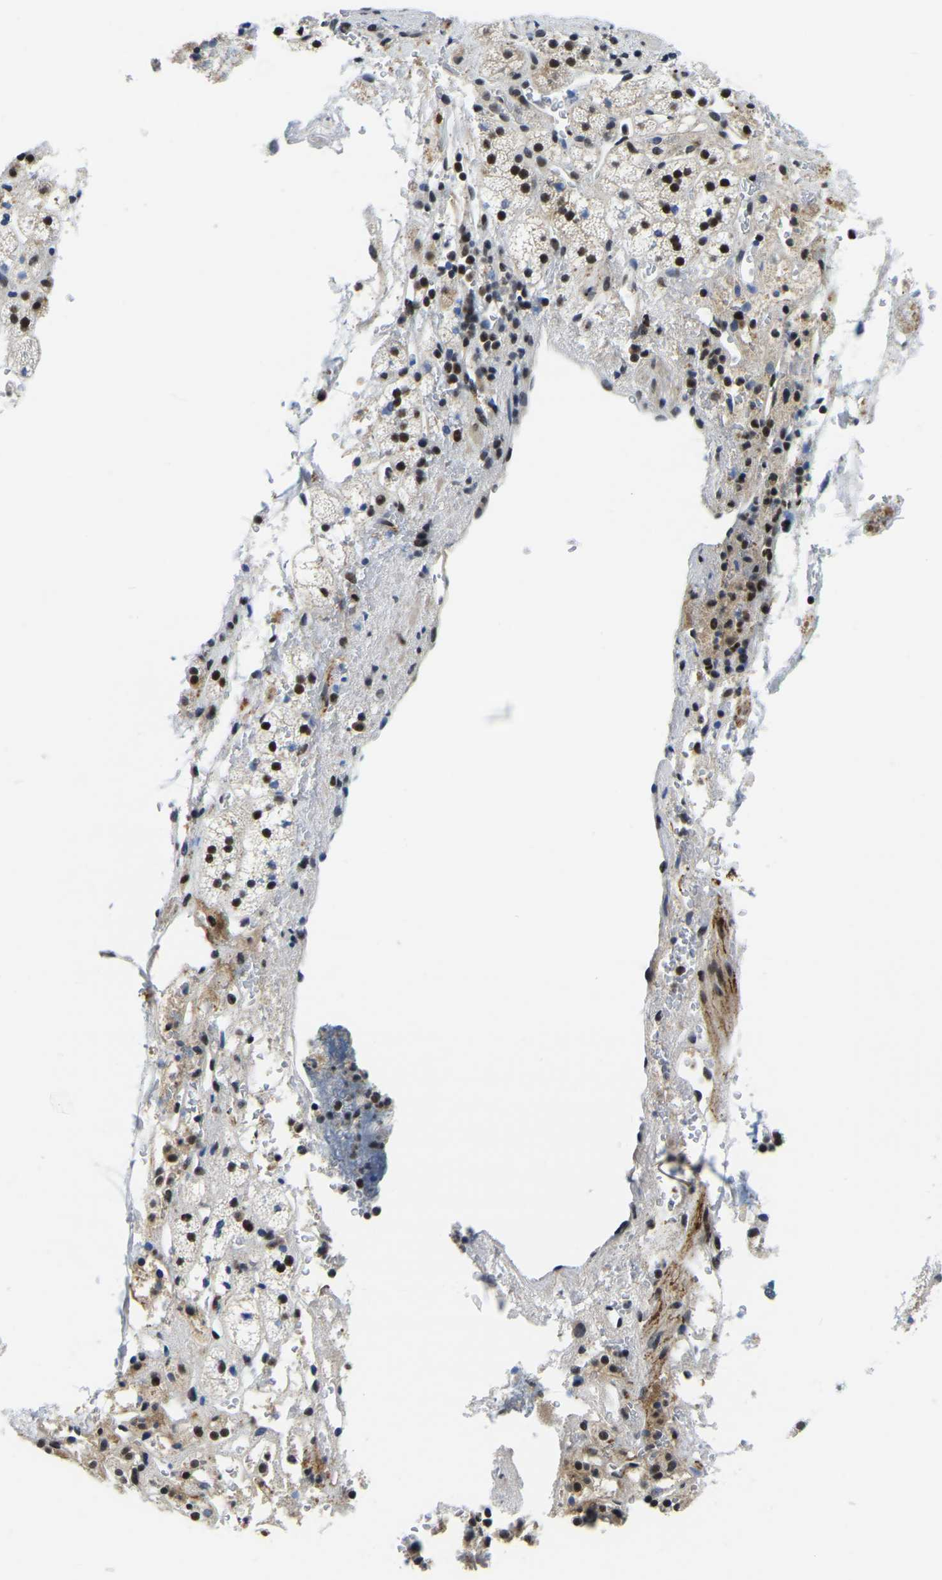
{"staining": {"intensity": "moderate", "quantity": "25%-75%", "location": "cytoplasmic/membranous,nuclear"}, "tissue": "adrenal gland", "cell_type": "Glandular cells", "image_type": "normal", "snomed": [{"axis": "morphology", "description": "Normal tissue, NOS"}, {"axis": "topography", "description": "Adrenal gland"}], "caption": "Benign adrenal gland was stained to show a protein in brown. There is medium levels of moderate cytoplasmic/membranous,nuclear expression in approximately 25%-75% of glandular cells. Using DAB (3,3'-diaminobenzidine) (brown) and hematoxylin (blue) stains, captured at high magnification using brightfield microscopy.", "gene": "POLDIP3", "patient": {"sex": "male", "age": 56}}